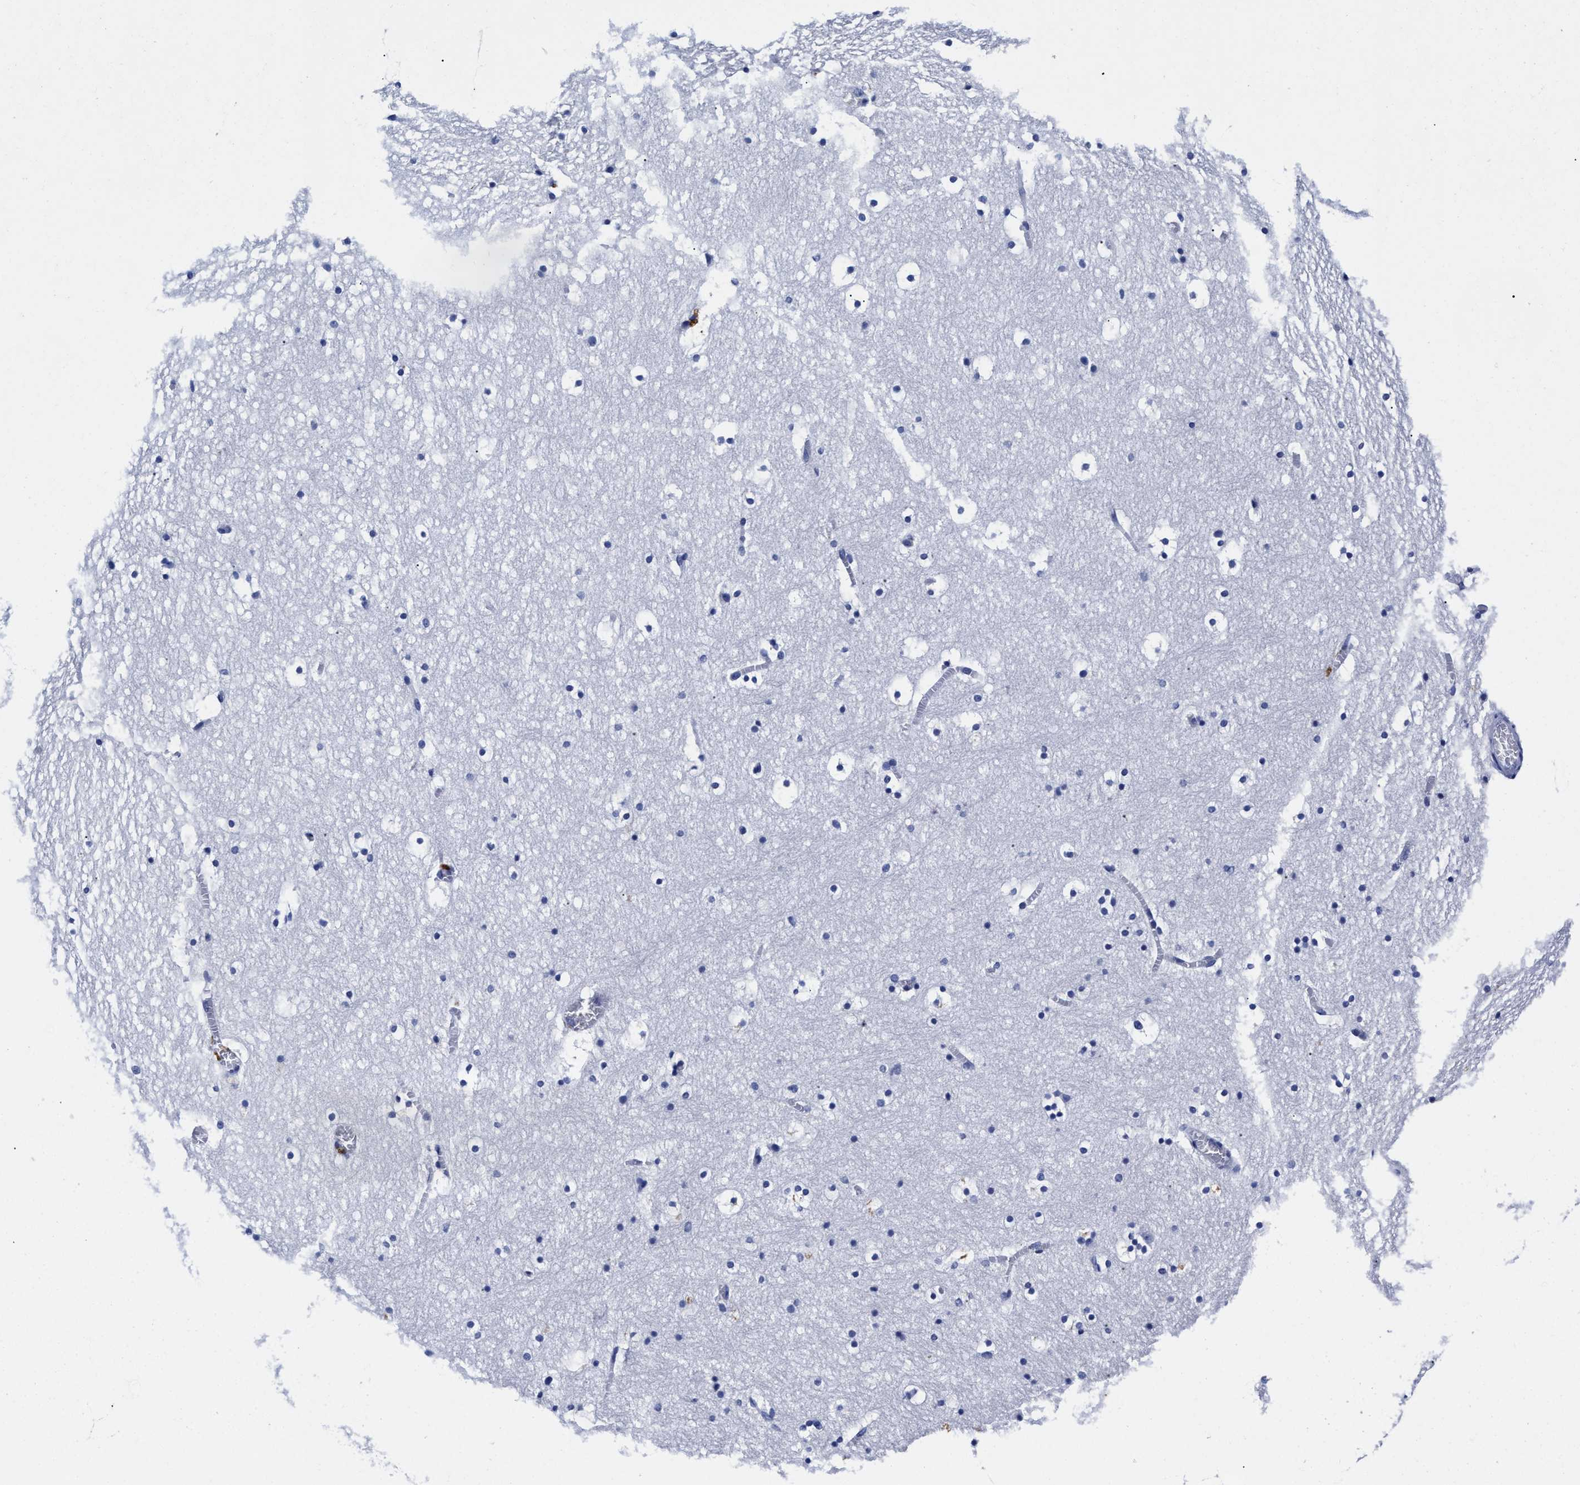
{"staining": {"intensity": "negative", "quantity": "none", "location": "none"}, "tissue": "hippocampus", "cell_type": "Glial cells", "image_type": "normal", "snomed": [{"axis": "morphology", "description": "Normal tissue, NOS"}, {"axis": "topography", "description": "Hippocampus"}], "caption": "A histopathology image of human hippocampus is negative for staining in glial cells. The staining is performed using DAB (3,3'-diaminobenzidine) brown chromogen with nuclei counter-stained in using hematoxylin.", "gene": "LRRC8E", "patient": {"sex": "male", "age": 45}}